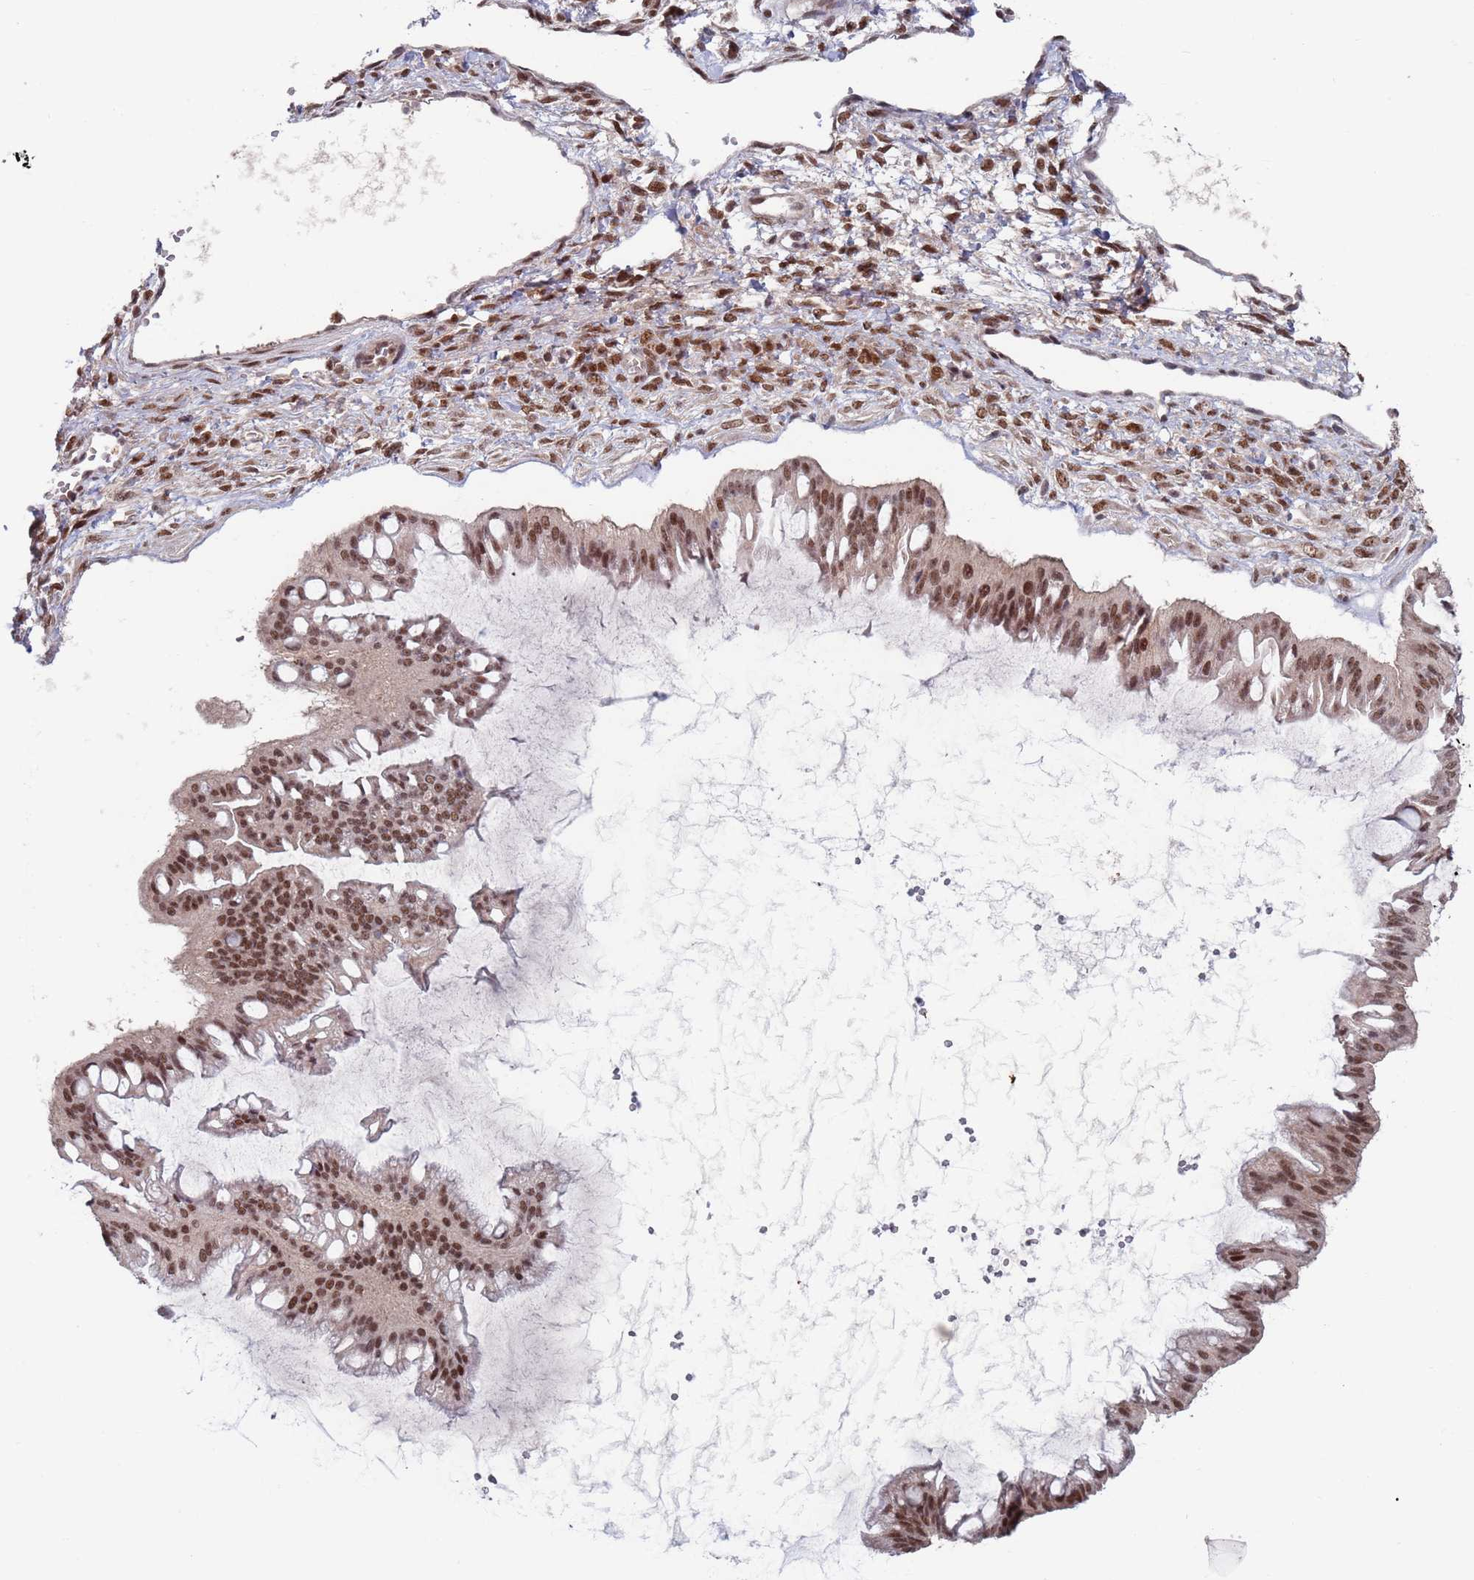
{"staining": {"intensity": "moderate", "quantity": ">75%", "location": "nuclear"}, "tissue": "ovarian cancer", "cell_type": "Tumor cells", "image_type": "cancer", "snomed": [{"axis": "morphology", "description": "Cystadenocarcinoma, mucinous, NOS"}, {"axis": "topography", "description": "Ovary"}], "caption": "Immunohistochemistry (IHC) micrograph of neoplastic tissue: ovarian cancer stained using immunohistochemistry reveals medium levels of moderate protein expression localized specifically in the nuclear of tumor cells, appearing as a nuclear brown color.", "gene": "RPP25", "patient": {"sex": "female", "age": 73}}